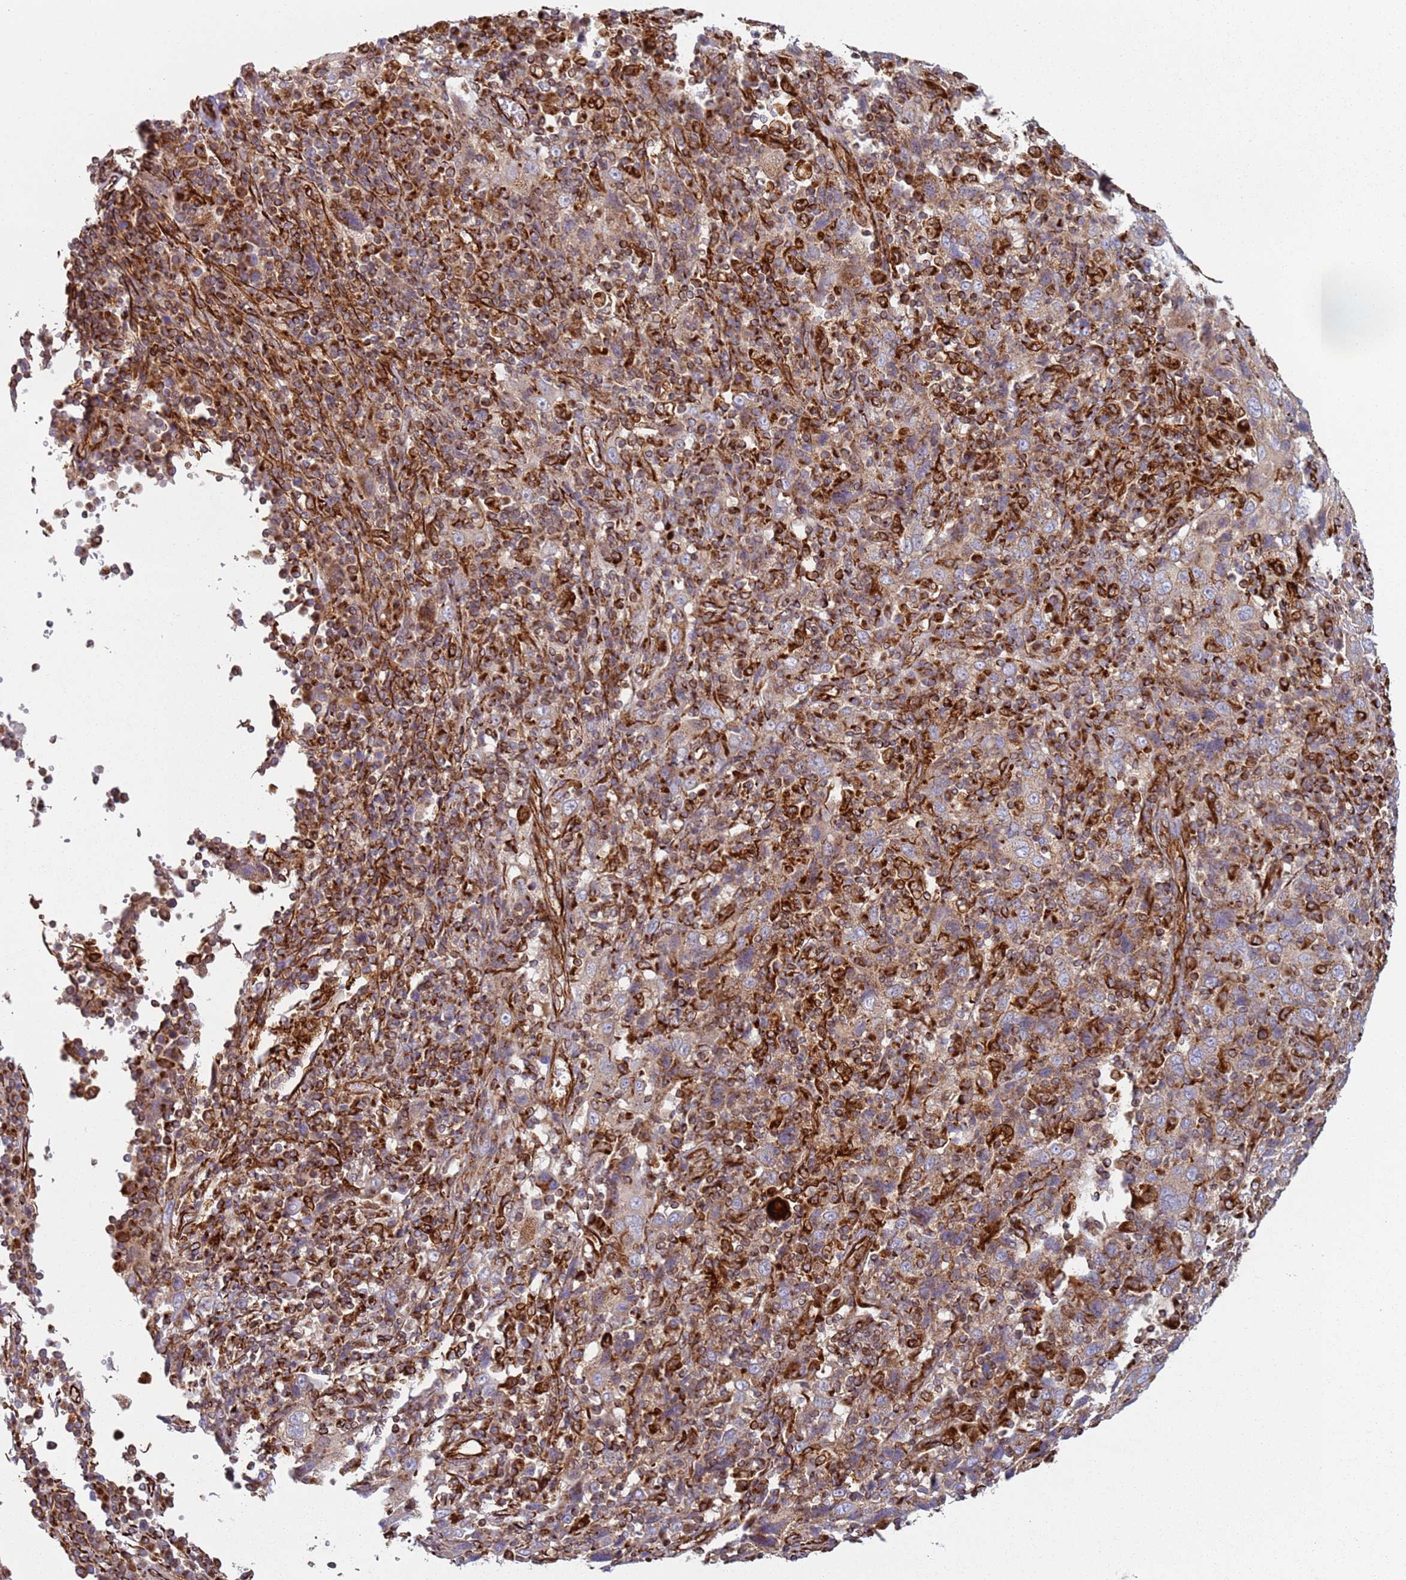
{"staining": {"intensity": "moderate", "quantity": ">75%", "location": "cytoplasmic/membranous"}, "tissue": "cervical cancer", "cell_type": "Tumor cells", "image_type": "cancer", "snomed": [{"axis": "morphology", "description": "Squamous cell carcinoma, NOS"}, {"axis": "topography", "description": "Cervix"}], "caption": "Immunohistochemical staining of cervical cancer displays moderate cytoplasmic/membranous protein positivity in about >75% of tumor cells. Nuclei are stained in blue.", "gene": "SNAPIN", "patient": {"sex": "female", "age": 46}}